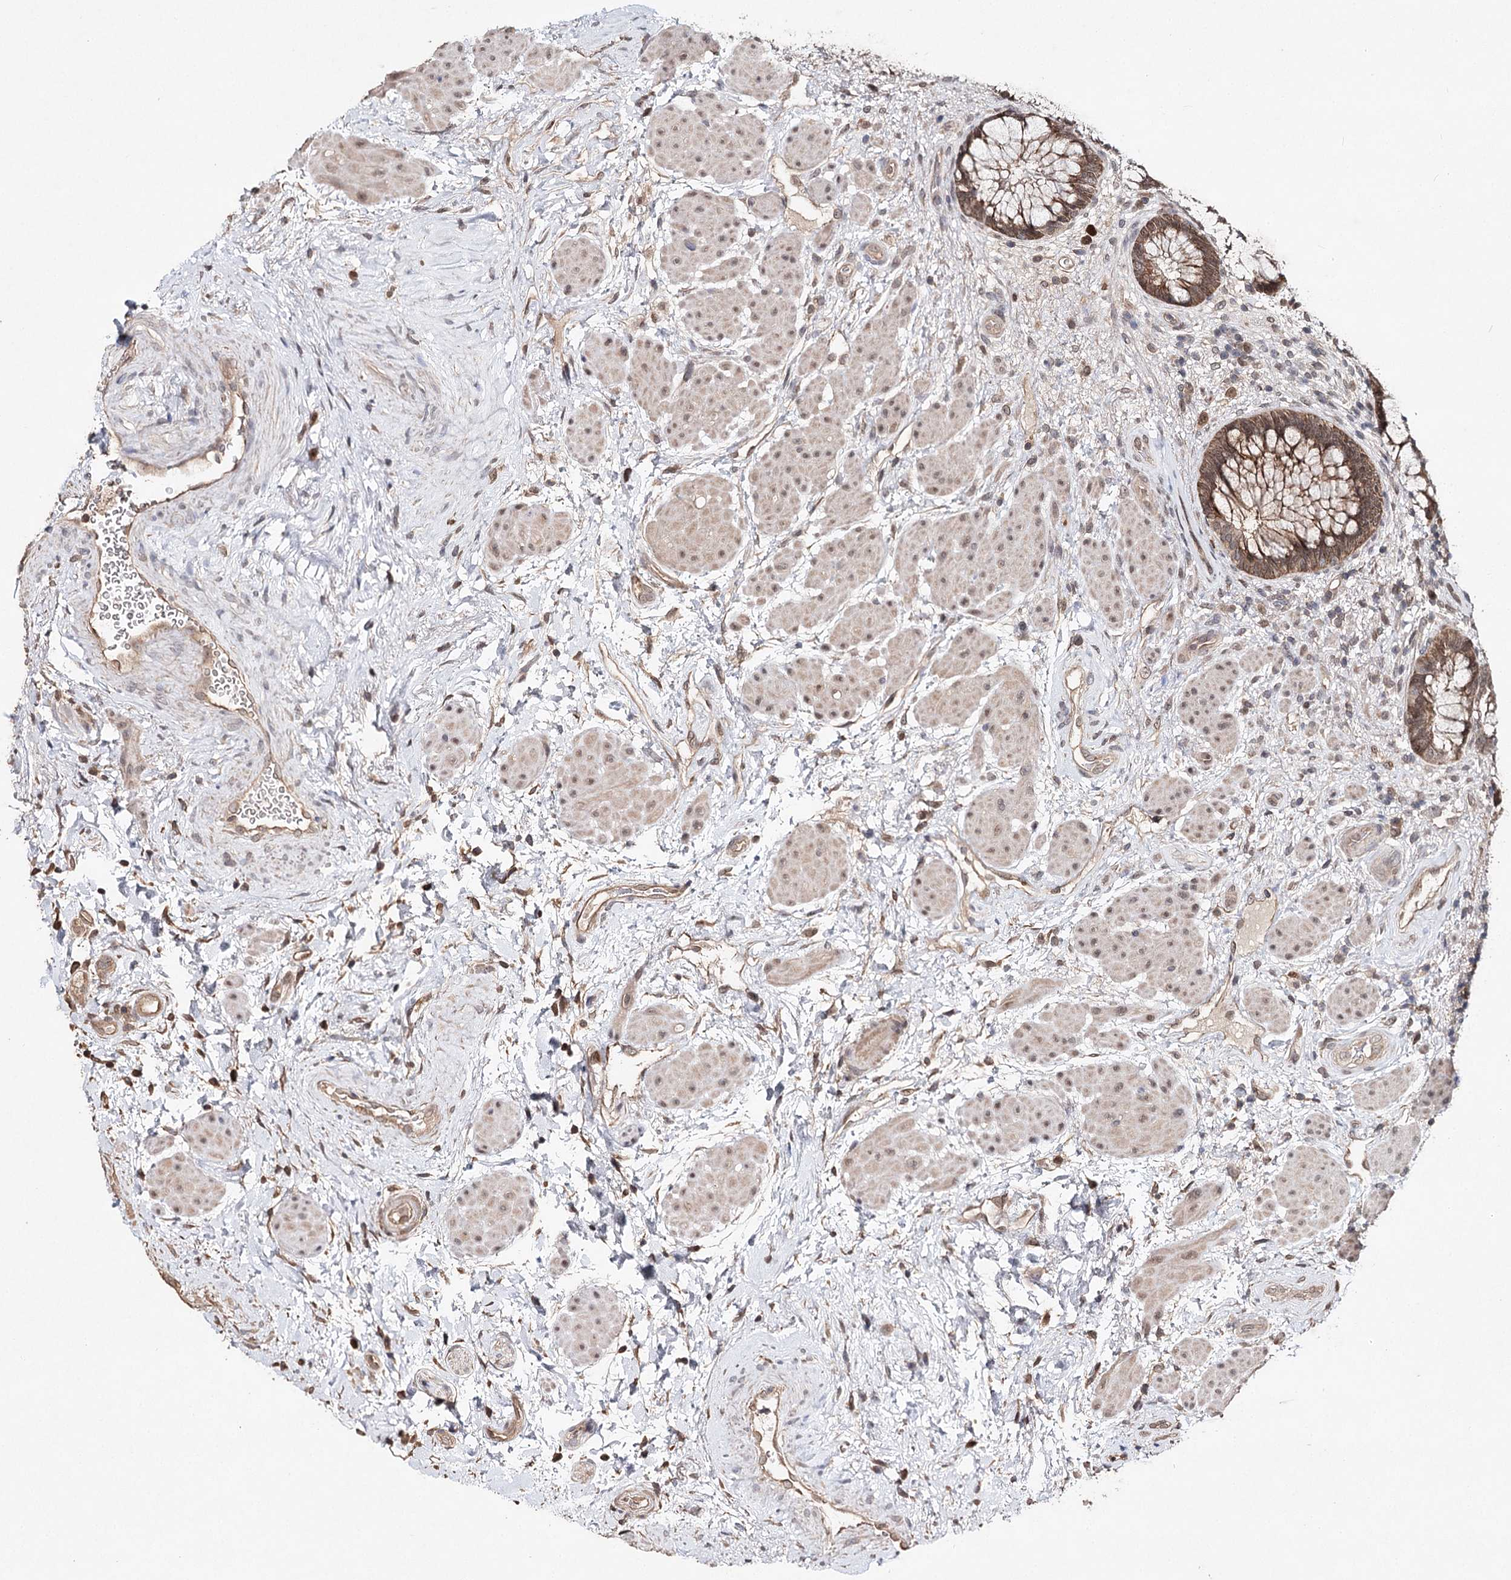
{"staining": {"intensity": "moderate", "quantity": ">75%", "location": "cytoplasmic/membranous"}, "tissue": "rectum", "cell_type": "Glandular cells", "image_type": "normal", "snomed": [{"axis": "morphology", "description": "Normal tissue, NOS"}, {"axis": "topography", "description": "Rectum"}], "caption": "Glandular cells demonstrate medium levels of moderate cytoplasmic/membranous positivity in about >75% of cells in normal rectum.", "gene": "NOPCHAP1", "patient": {"sex": "male", "age": 51}}